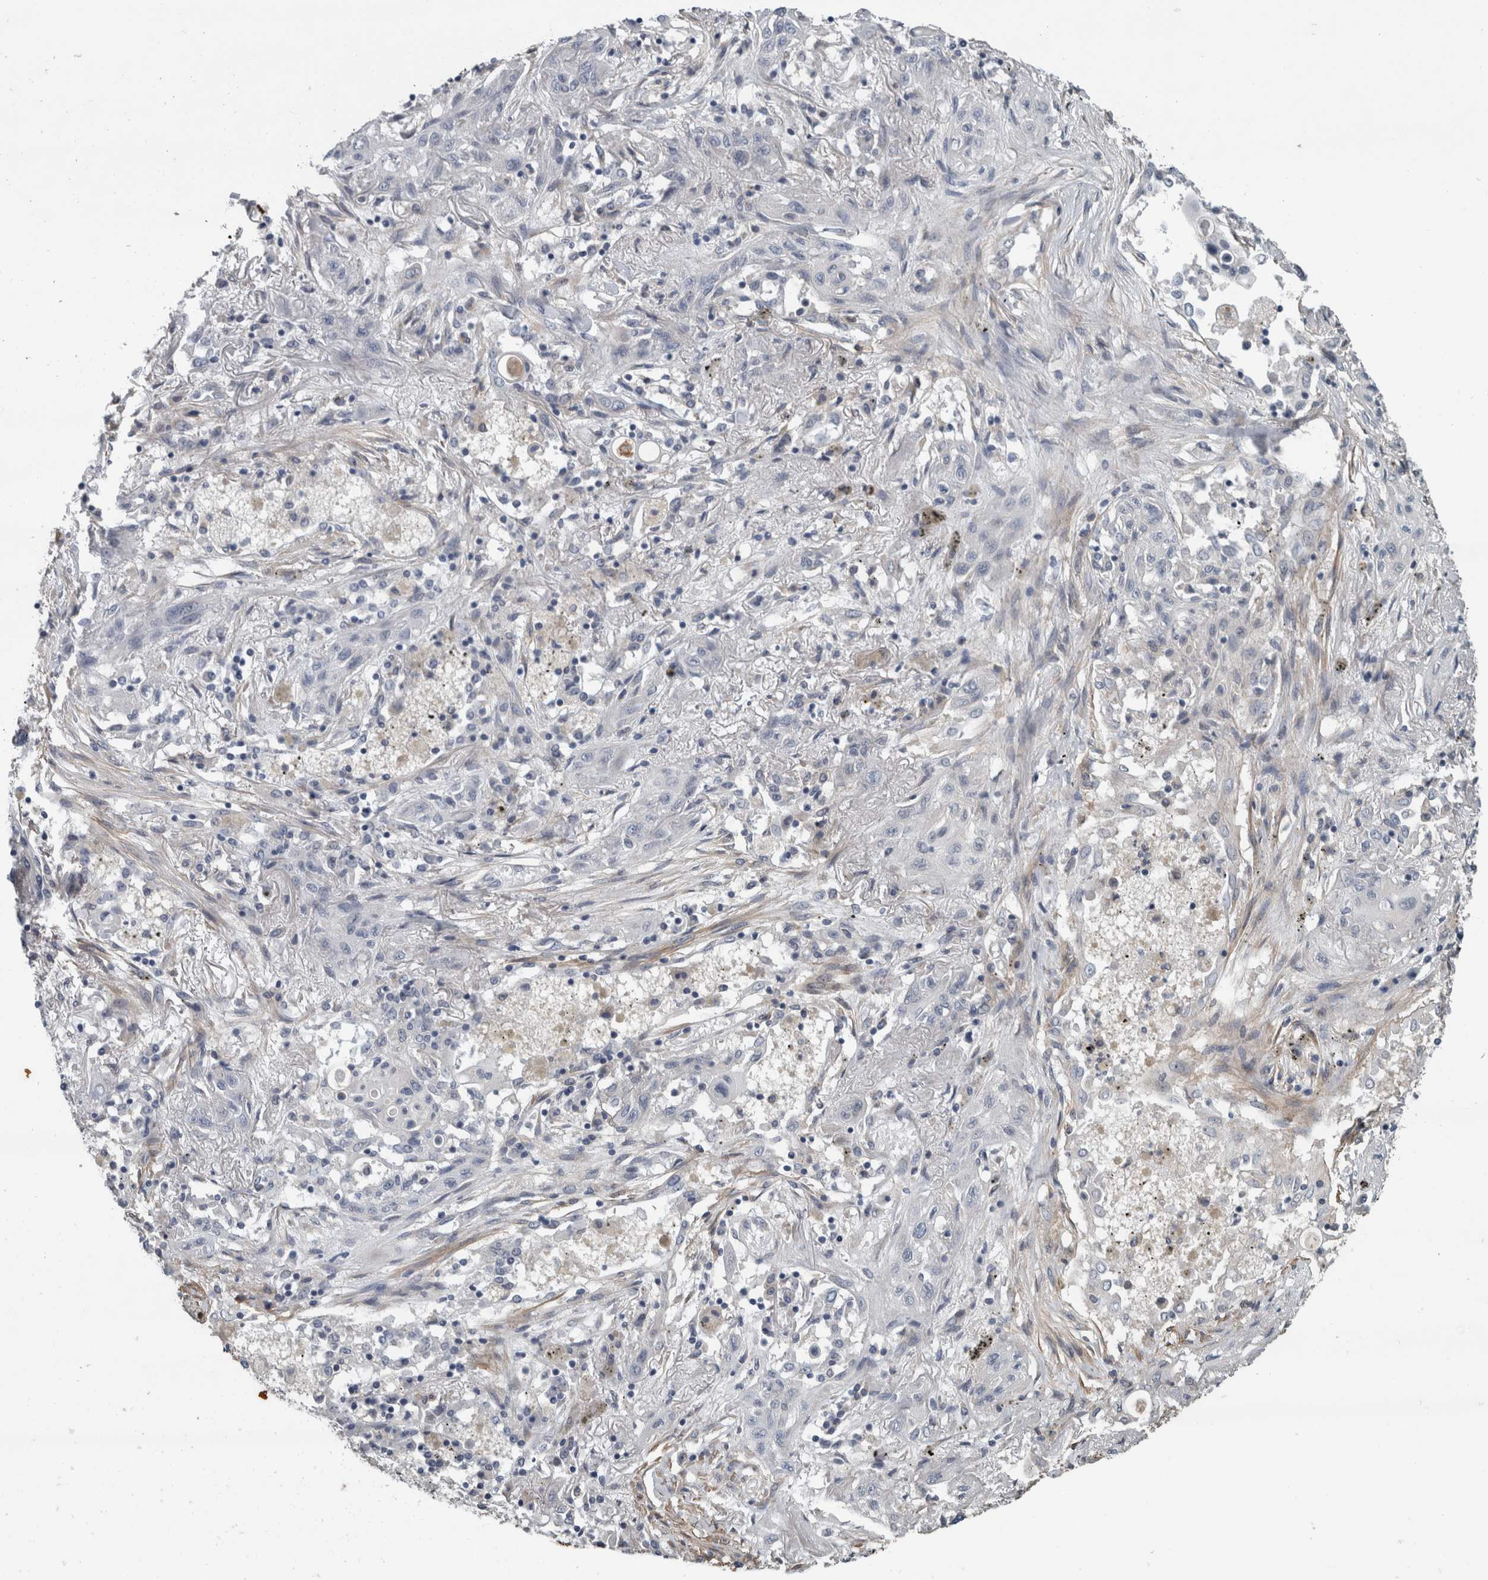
{"staining": {"intensity": "negative", "quantity": "none", "location": "none"}, "tissue": "lung cancer", "cell_type": "Tumor cells", "image_type": "cancer", "snomed": [{"axis": "morphology", "description": "Squamous cell carcinoma, NOS"}, {"axis": "topography", "description": "Lung"}], "caption": "Tumor cells show no significant positivity in squamous cell carcinoma (lung). (Stains: DAB immunohistochemistry with hematoxylin counter stain, Microscopy: brightfield microscopy at high magnification).", "gene": "EXOC8", "patient": {"sex": "female", "age": 47}}